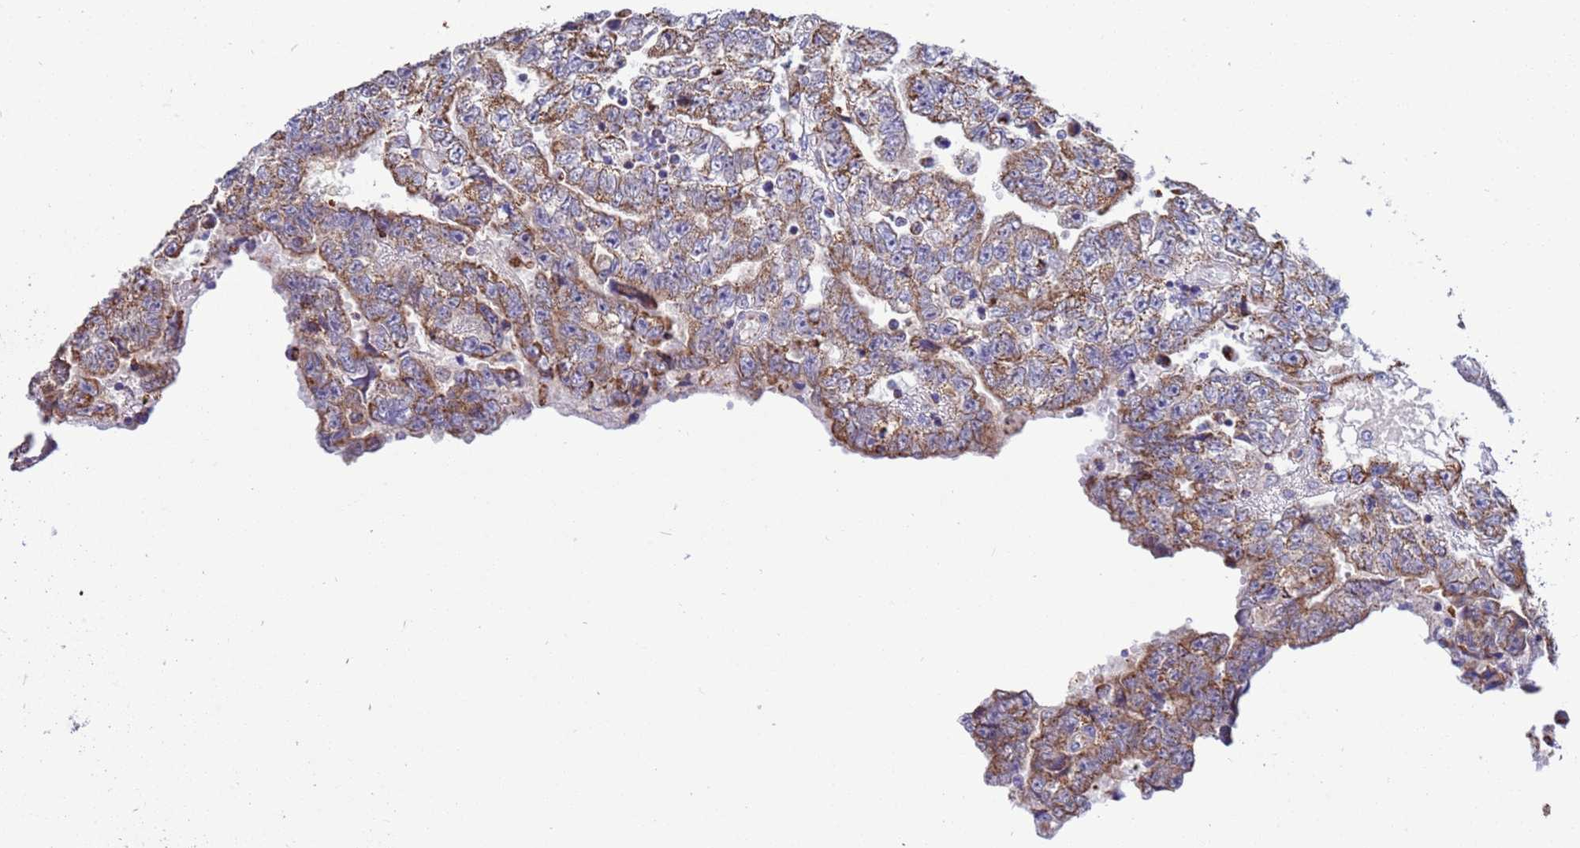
{"staining": {"intensity": "moderate", "quantity": ">75%", "location": "cytoplasmic/membranous"}, "tissue": "testis cancer", "cell_type": "Tumor cells", "image_type": "cancer", "snomed": [{"axis": "morphology", "description": "Carcinoma, Embryonal, NOS"}, {"axis": "topography", "description": "Testis"}], "caption": "Protein expression by IHC reveals moderate cytoplasmic/membranous expression in approximately >75% of tumor cells in testis embryonal carcinoma.", "gene": "RNF165", "patient": {"sex": "male", "age": 25}}